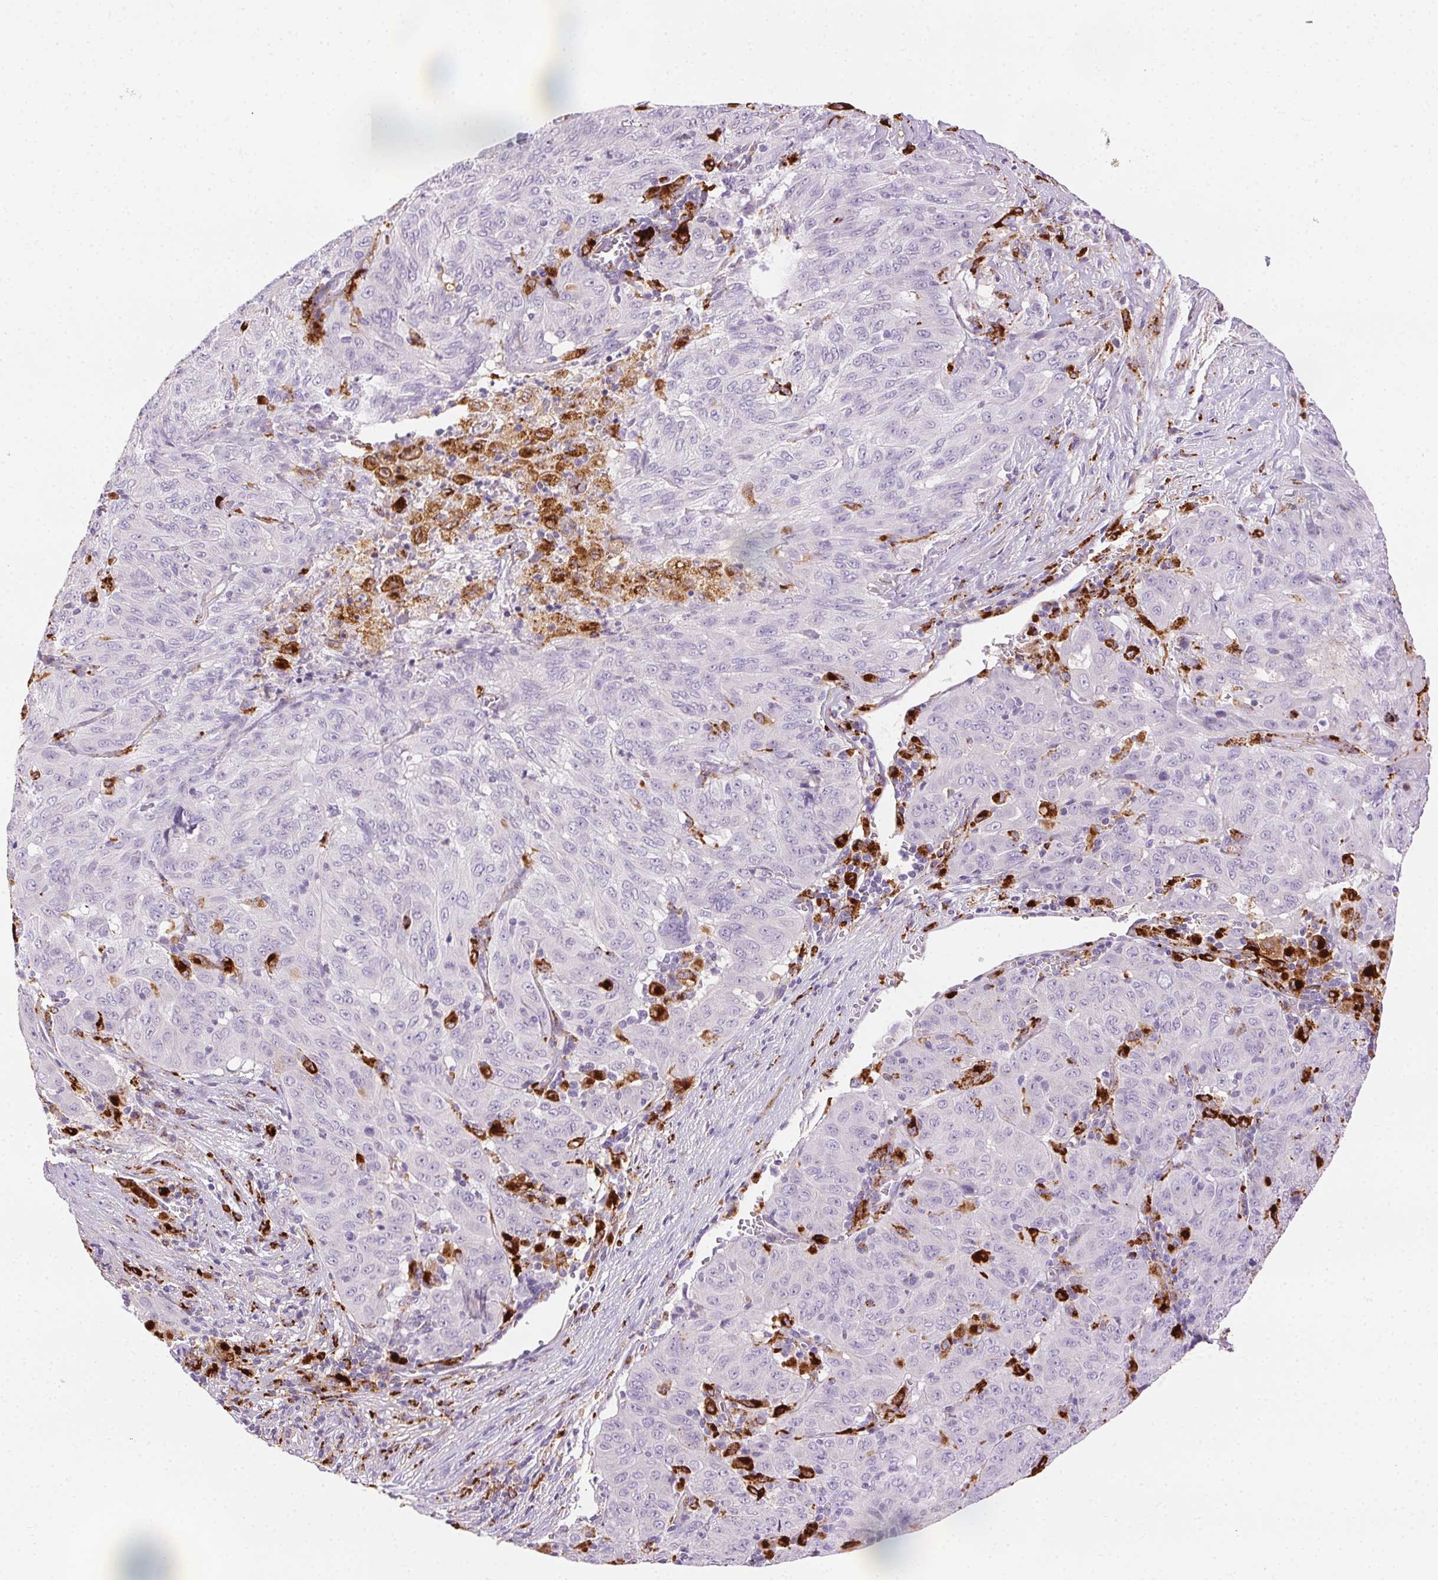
{"staining": {"intensity": "negative", "quantity": "none", "location": "none"}, "tissue": "pancreatic cancer", "cell_type": "Tumor cells", "image_type": "cancer", "snomed": [{"axis": "morphology", "description": "Adenocarcinoma, NOS"}, {"axis": "topography", "description": "Pancreas"}], "caption": "Immunohistochemistry (IHC) of human adenocarcinoma (pancreatic) shows no staining in tumor cells.", "gene": "SCPEP1", "patient": {"sex": "male", "age": 63}}